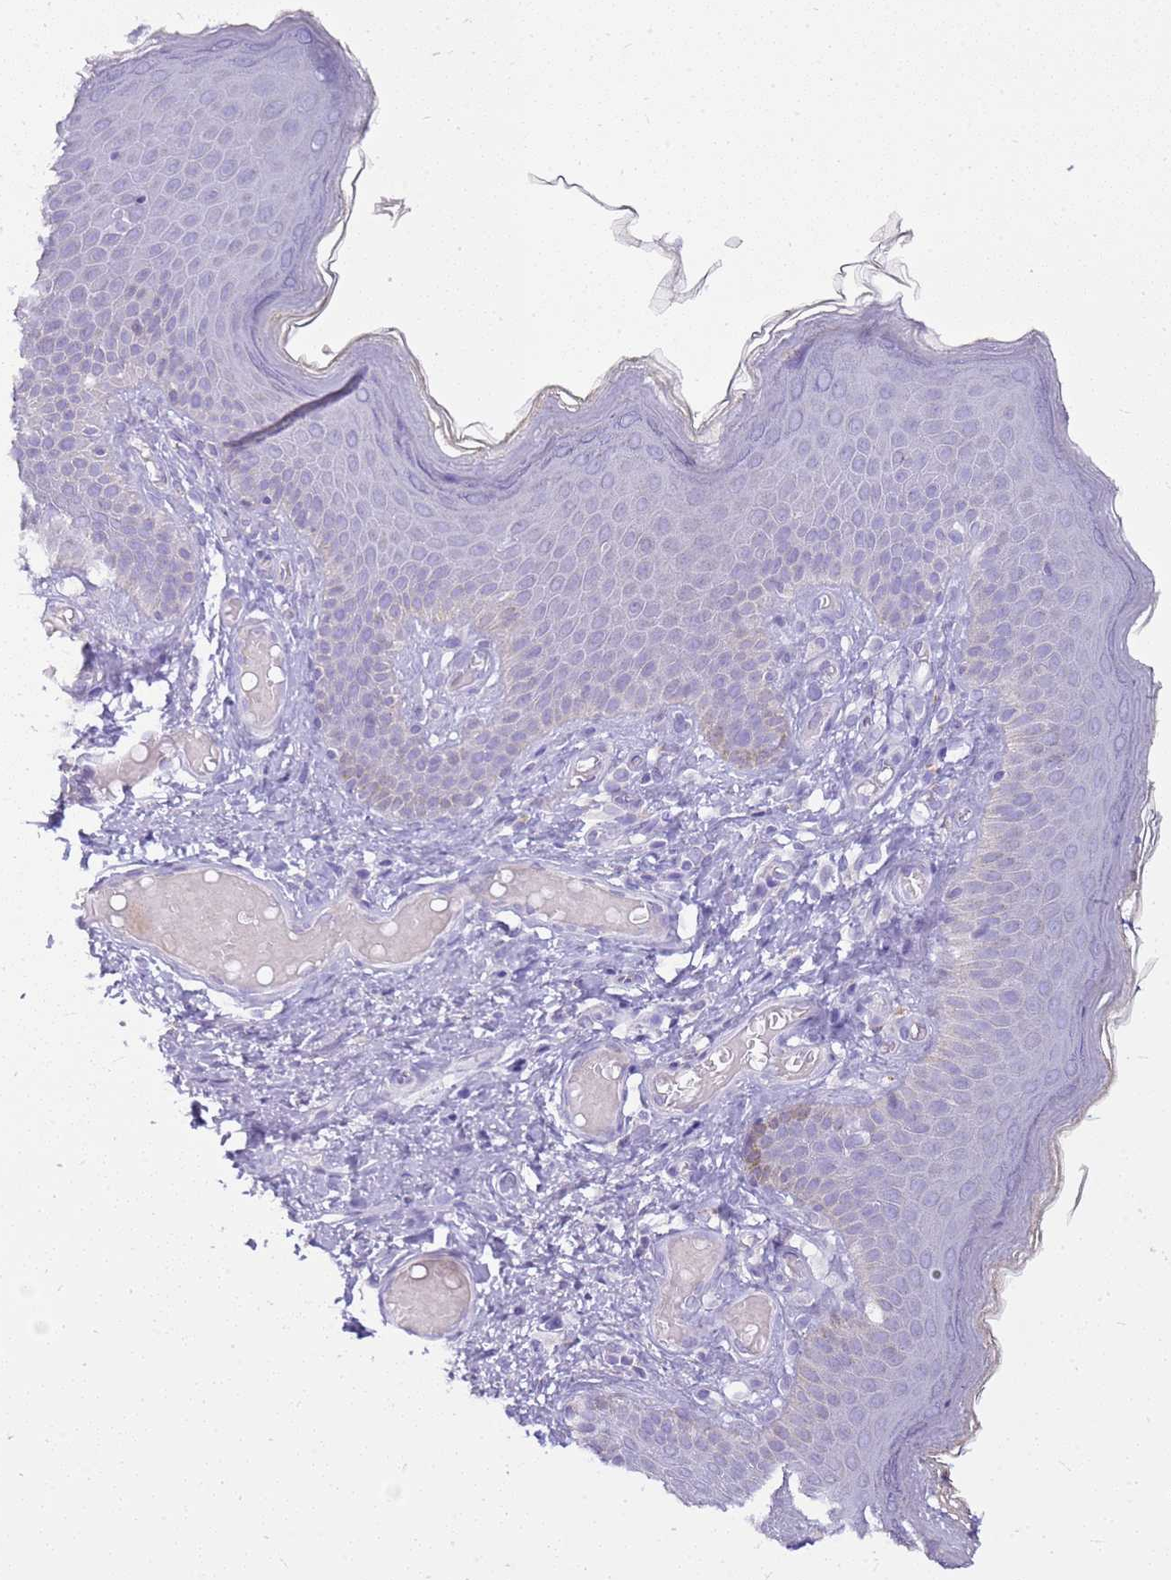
{"staining": {"intensity": "negative", "quantity": "none", "location": "none"}, "tissue": "skin", "cell_type": "Epidermal cells", "image_type": "normal", "snomed": [{"axis": "morphology", "description": "Normal tissue, NOS"}, {"axis": "topography", "description": "Anal"}], "caption": "Immunohistochemistry image of normal human skin stained for a protein (brown), which displays no expression in epidermal cells.", "gene": "FABP2", "patient": {"sex": "female", "age": 40}}